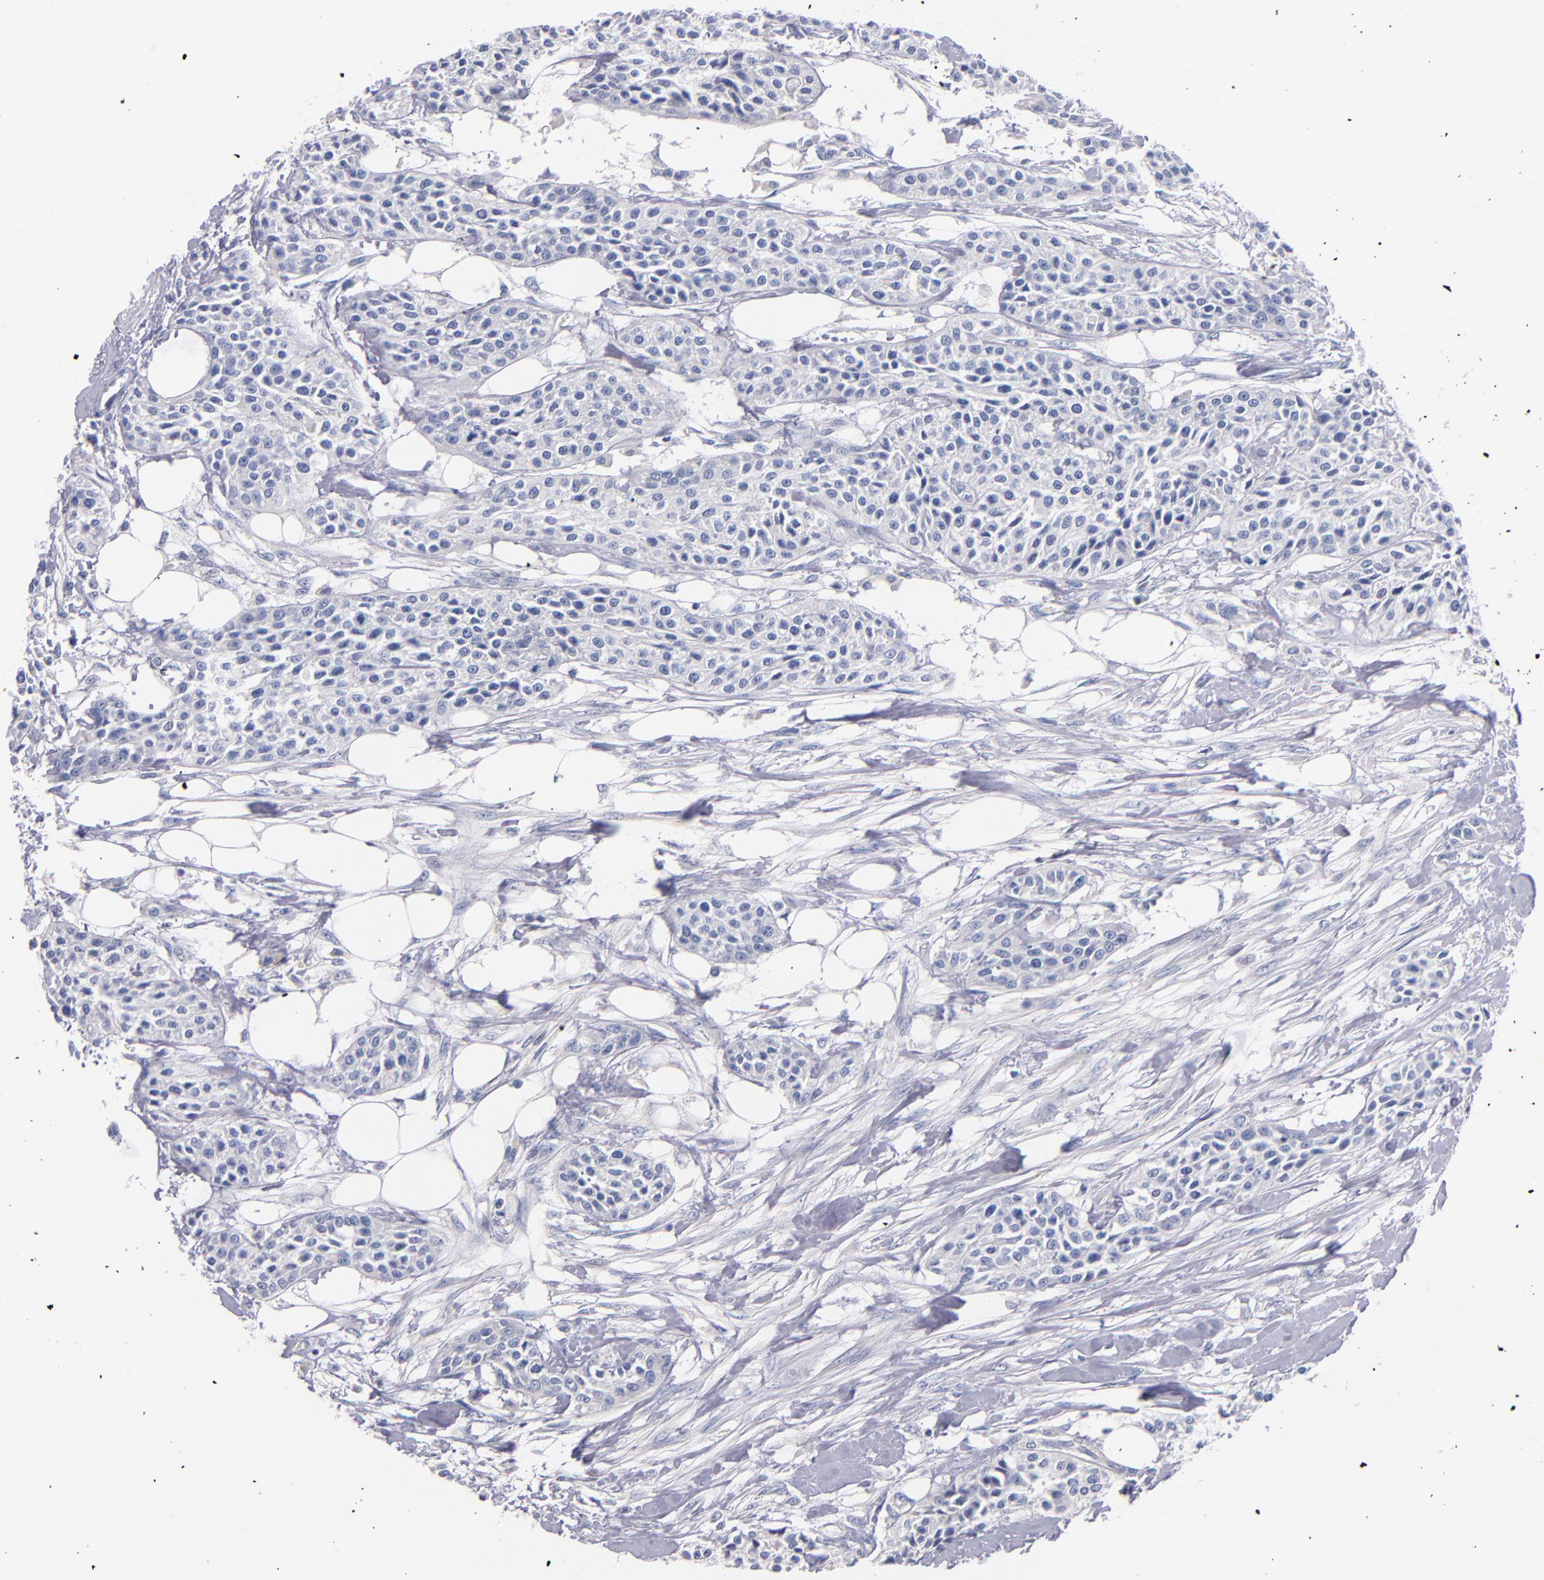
{"staining": {"intensity": "negative", "quantity": "none", "location": "none"}, "tissue": "urothelial cancer", "cell_type": "Tumor cells", "image_type": "cancer", "snomed": [{"axis": "morphology", "description": "Urothelial carcinoma, High grade"}, {"axis": "topography", "description": "Urinary bladder"}], "caption": "Immunohistochemistry (IHC) of human high-grade urothelial carcinoma demonstrates no expression in tumor cells.", "gene": "CNTNAP2", "patient": {"sex": "male", "age": 56}}